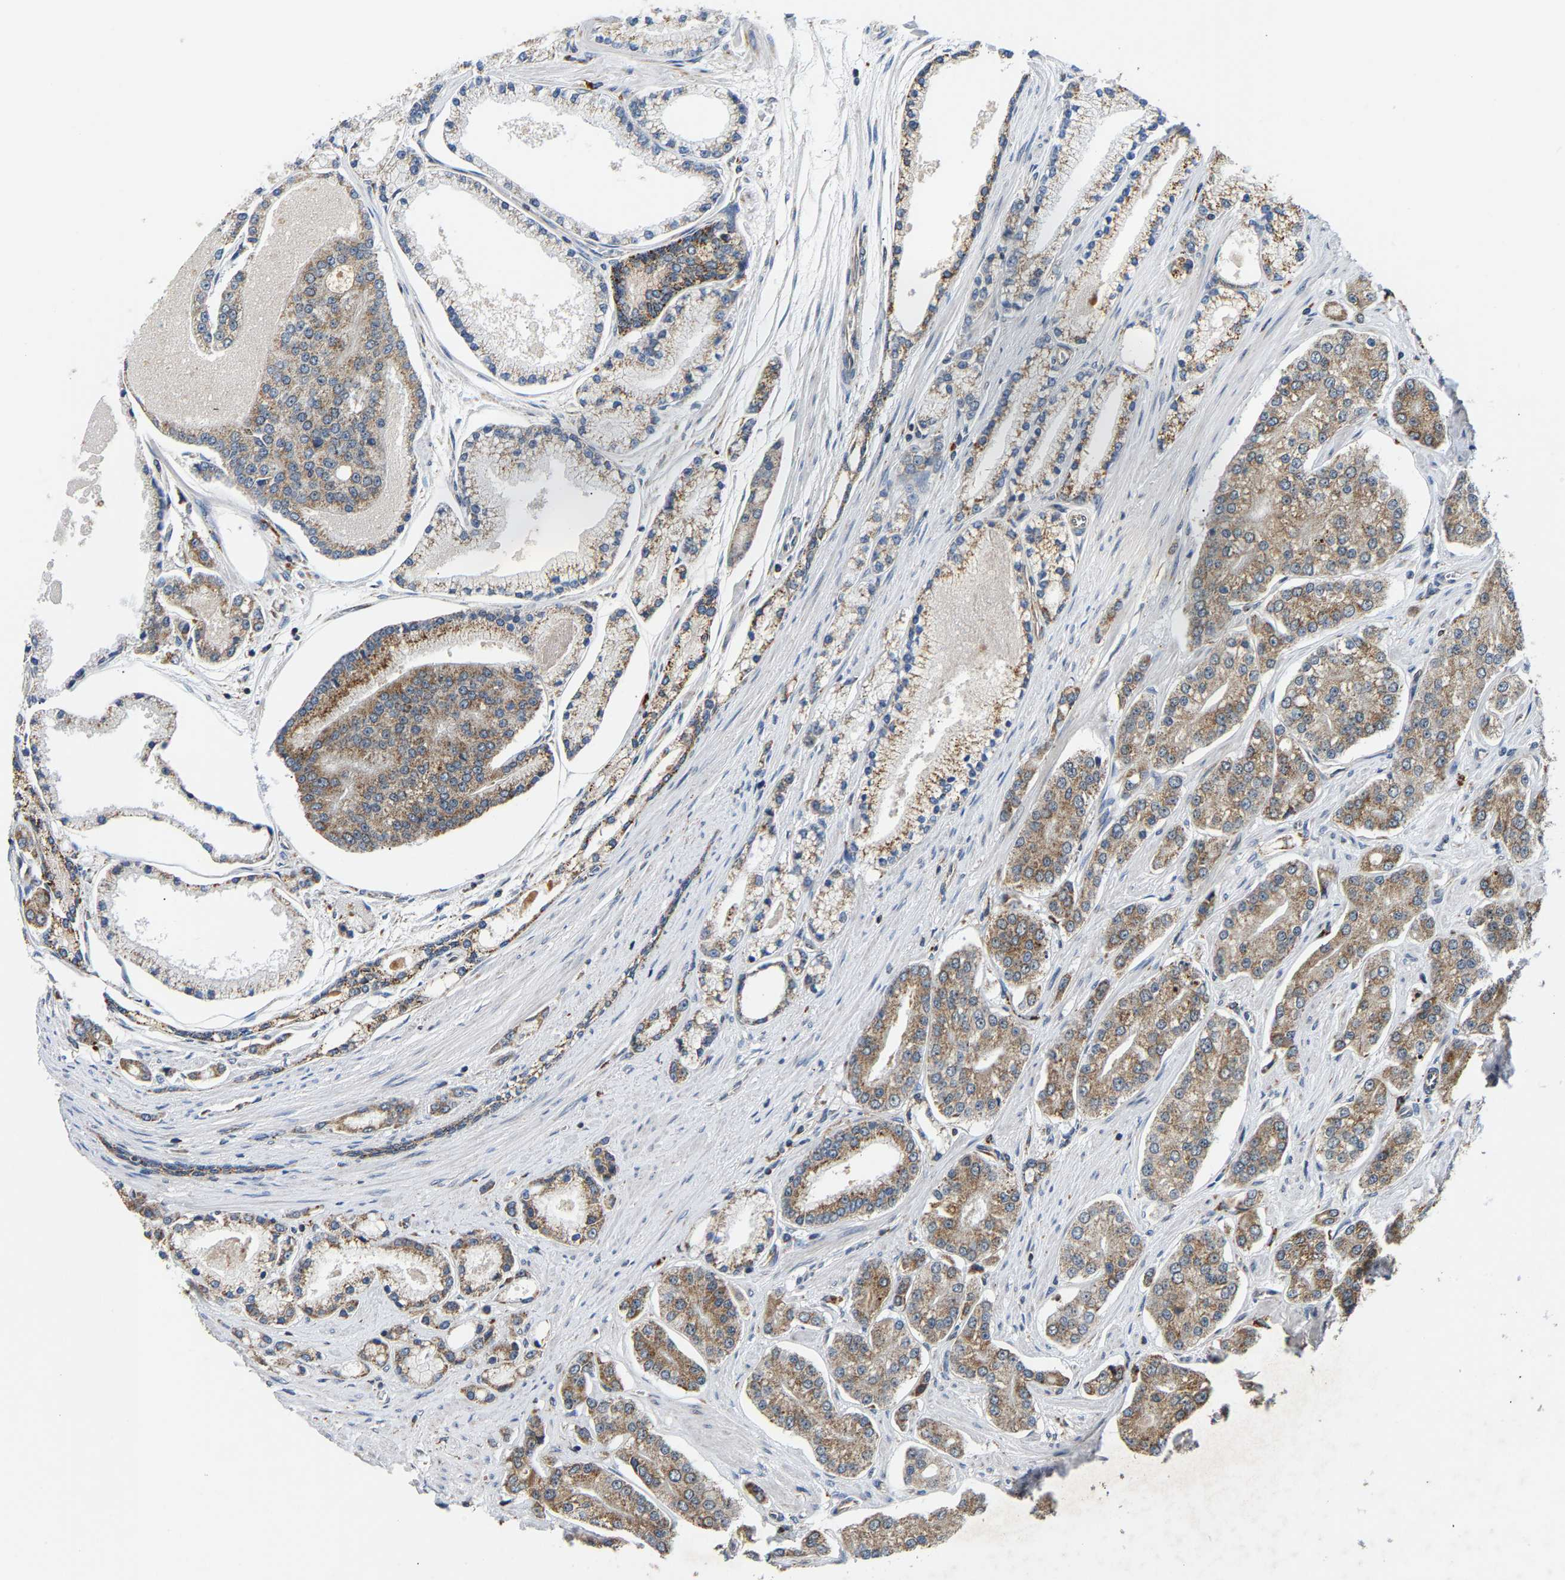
{"staining": {"intensity": "moderate", "quantity": ">75%", "location": "cytoplasmic/membranous"}, "tissue": "prostate cancer", "cell_type": "Tumor cells", "image_type": "cancer", "snomed": [{"axis": "morphology", "description": "Adenocarcinoma, High grade"}, {"axis": "topography", "description": "Prostate"}], "caption": "This image demonstrates IHC staining of prostate adenocarcinoma (high-grade), with medium moderate cytoplasmic/membranous positivity in approximately >75% of tumor cells.", "gene": "GIMAP7", "patient": {"sex": "male", "age": 71}}